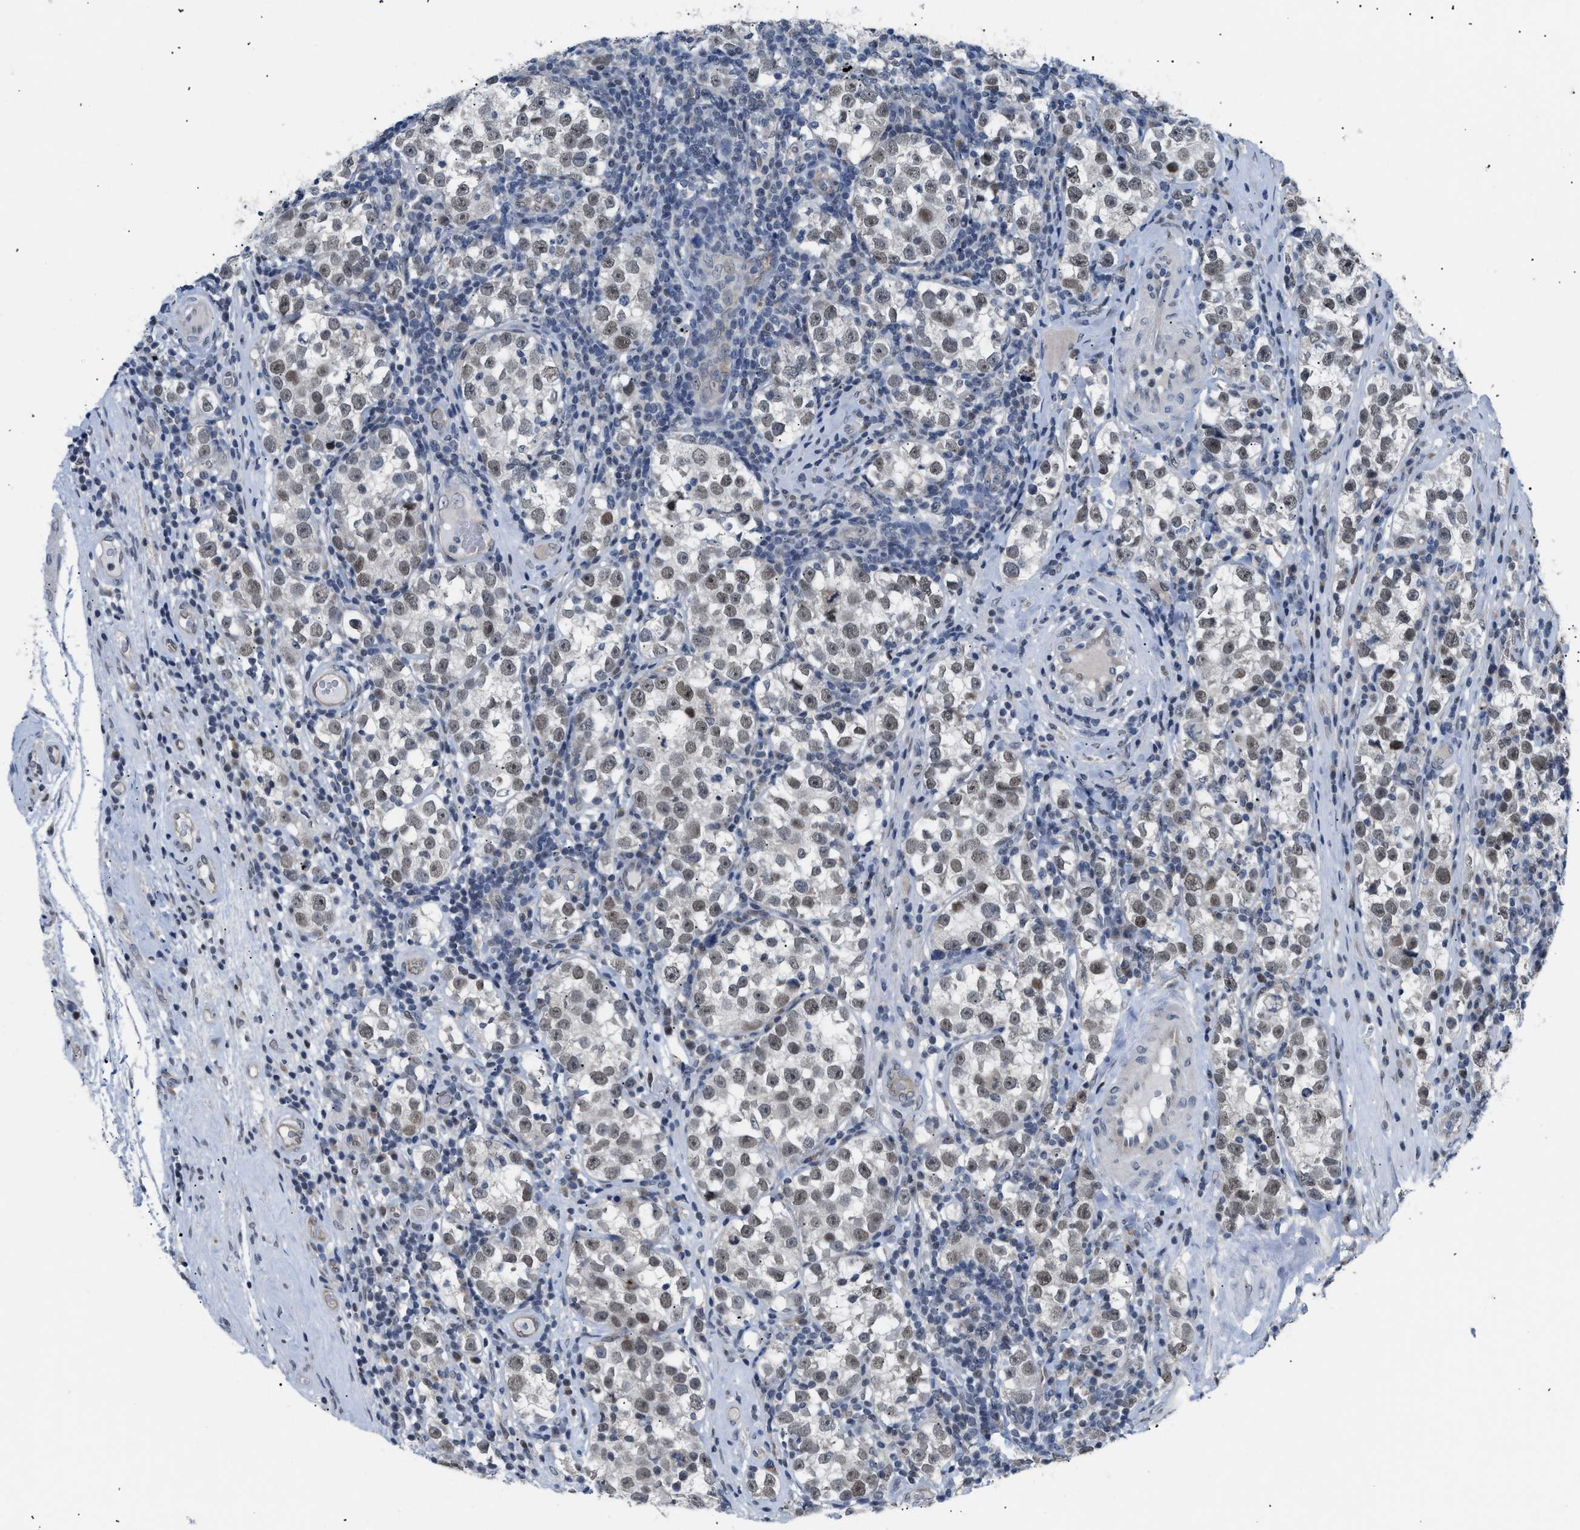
{"staining": {"intensity": "weak", "quantity": ">75%", "location": "nuclear"}, "tissue": "testis cancer", "cell_type": "Tumor cells", "image_type": "cancer", "snomed": [{"axis": "morphology", "description": "Normal tissue, NOS"}, {"axis": "morphology", "description": "Seminoma, NOS"}, {"axis": "topography", "description": "Testis"}], "caption": "Weak nuclear protein staining is seen in approximately >75% of tumor cells in seminoma (testis). Nuclei are stained in blue.", "gene": "TXNRD3", "patient": {"sex": "male", "age": 43}}